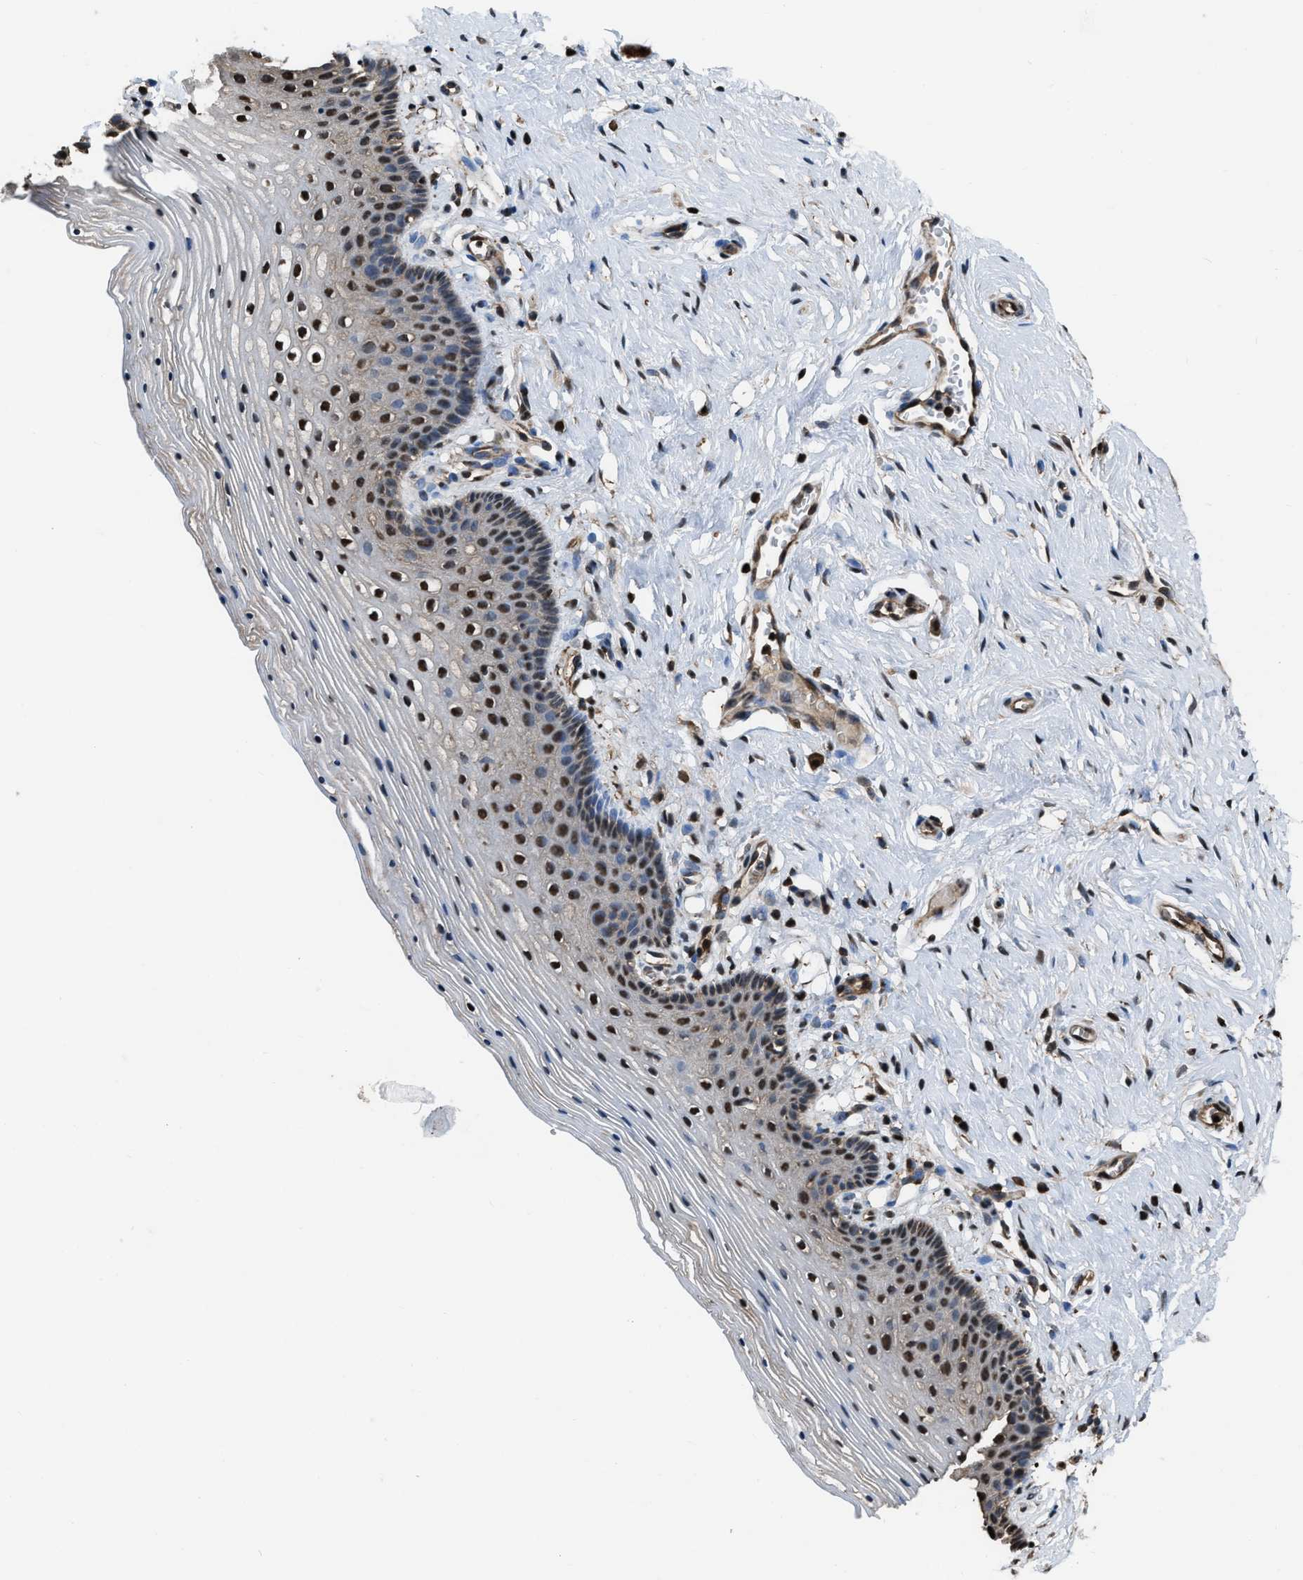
{"staining": {"intensity": "strong", "quantity": "25%-75%", "location": "nuclear"}, "tissue": "vagina", "cell_type": "Squamous epithelial cells", "image_type": "normal", "snomed": [{"axis": "morphology", "description": "Normal tissue, NOS"}, {"axis": "topography", "description": "Vagina"}], "caption": "Vagina stained for a protein exhibits strong nuclear positivity in squamous epithelial cells. (DAB = brown stain, brightfield microscopy at high magnification).", "gene": "FNTA", "patient": {"sex": "female", "age": 32}}